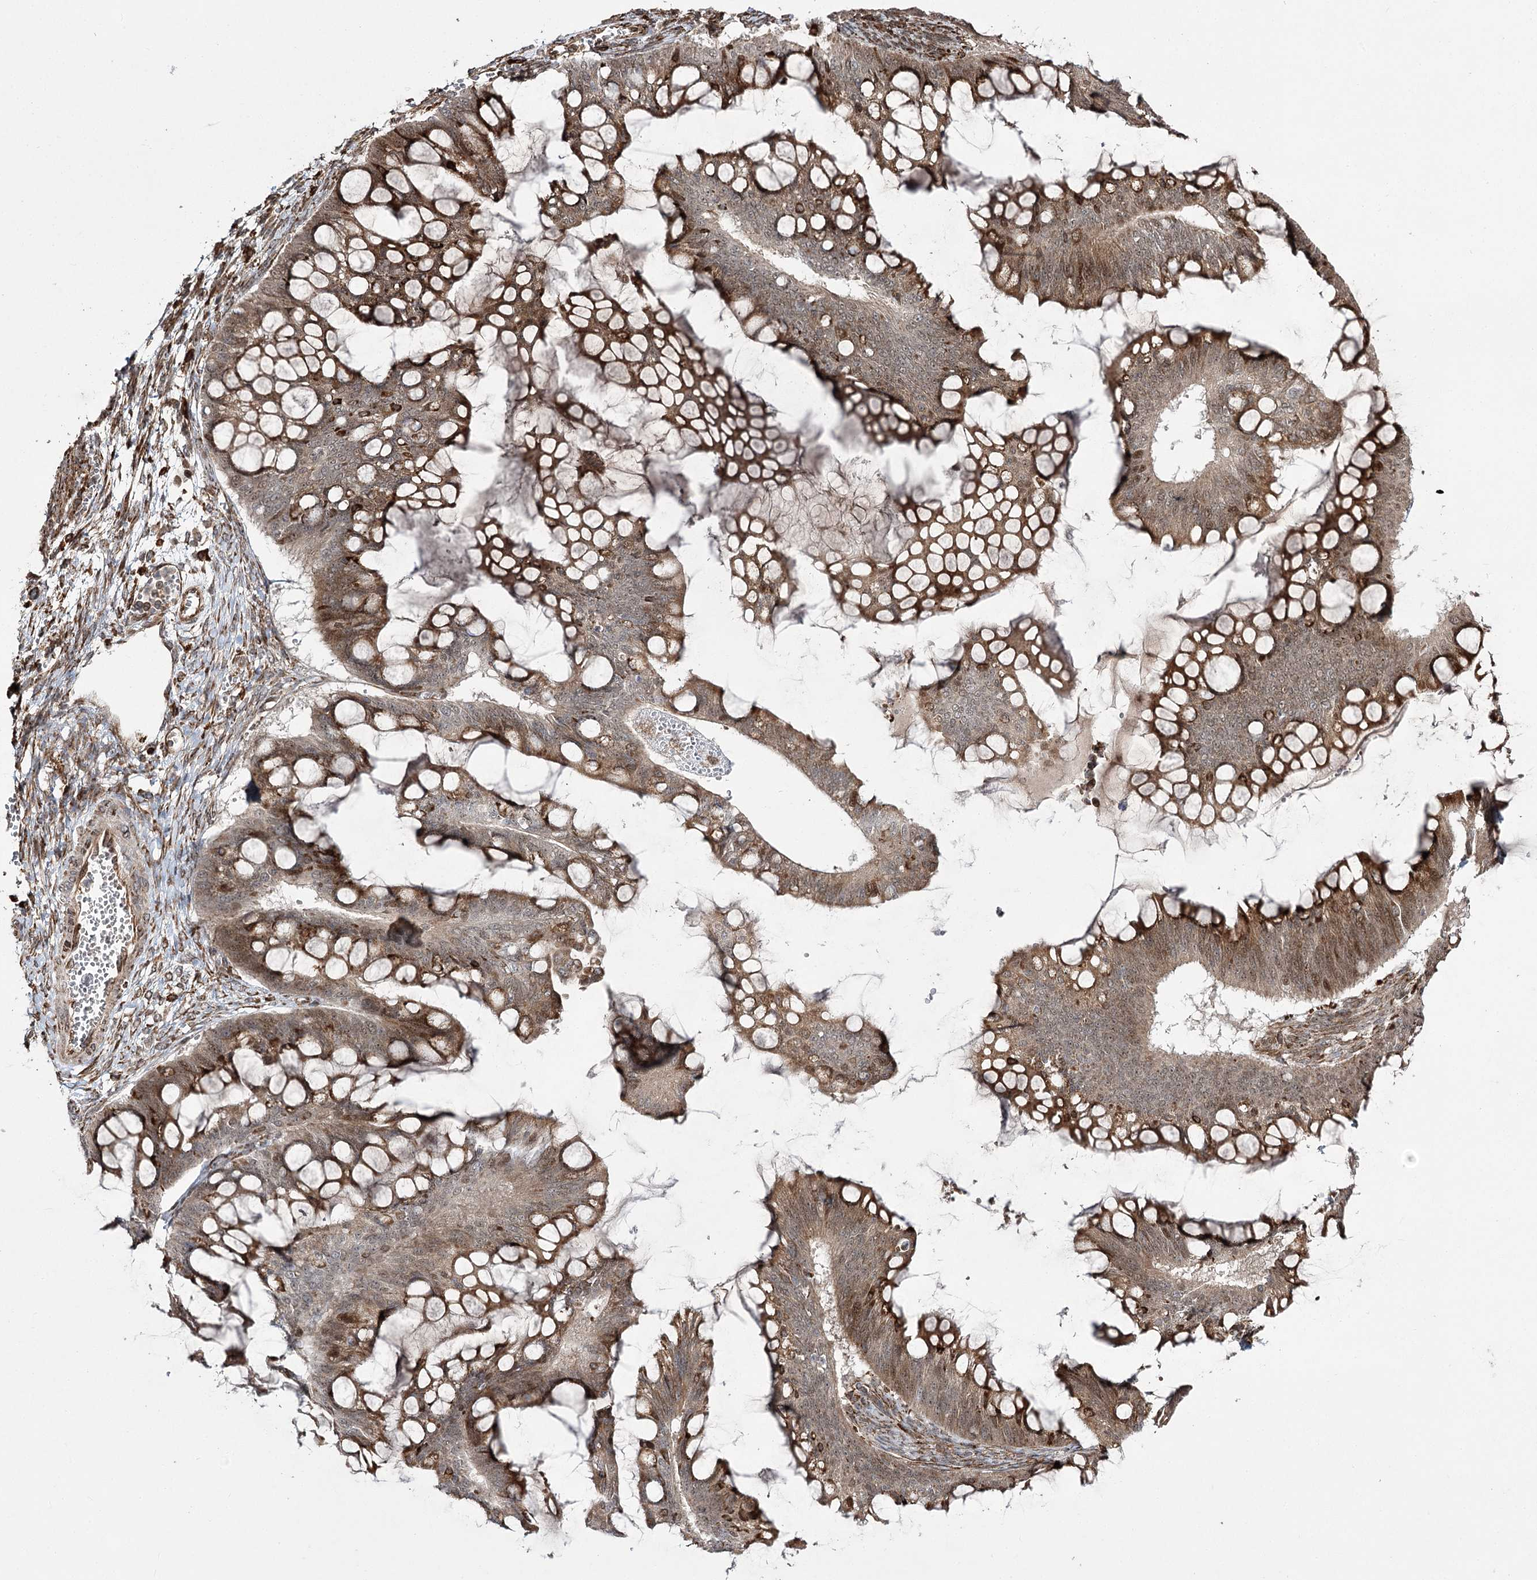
{"staining": {"intensity": "moderate", "quantity": ">75%", "location": "cytoplasmic/membranous"}, "tissue": "ovarian cancer", "cell_type": "Tumor cells", "image_type": "cancer", "snomed": [{"axis": "morphology", "description": "Cystadenocarcinoma, mucinous, NOS"}, {"axis": "topography", "description": "Ovary"}], "caption": "A micrograph of ovarian cancer (mucinous cystadenocarcinoma) stained for a protein exhibits moderate cytoplasmic/membranous brown staining in tumor cells.", "gene": "FANCL", "patient": {"sex": "female", "age": 73}}